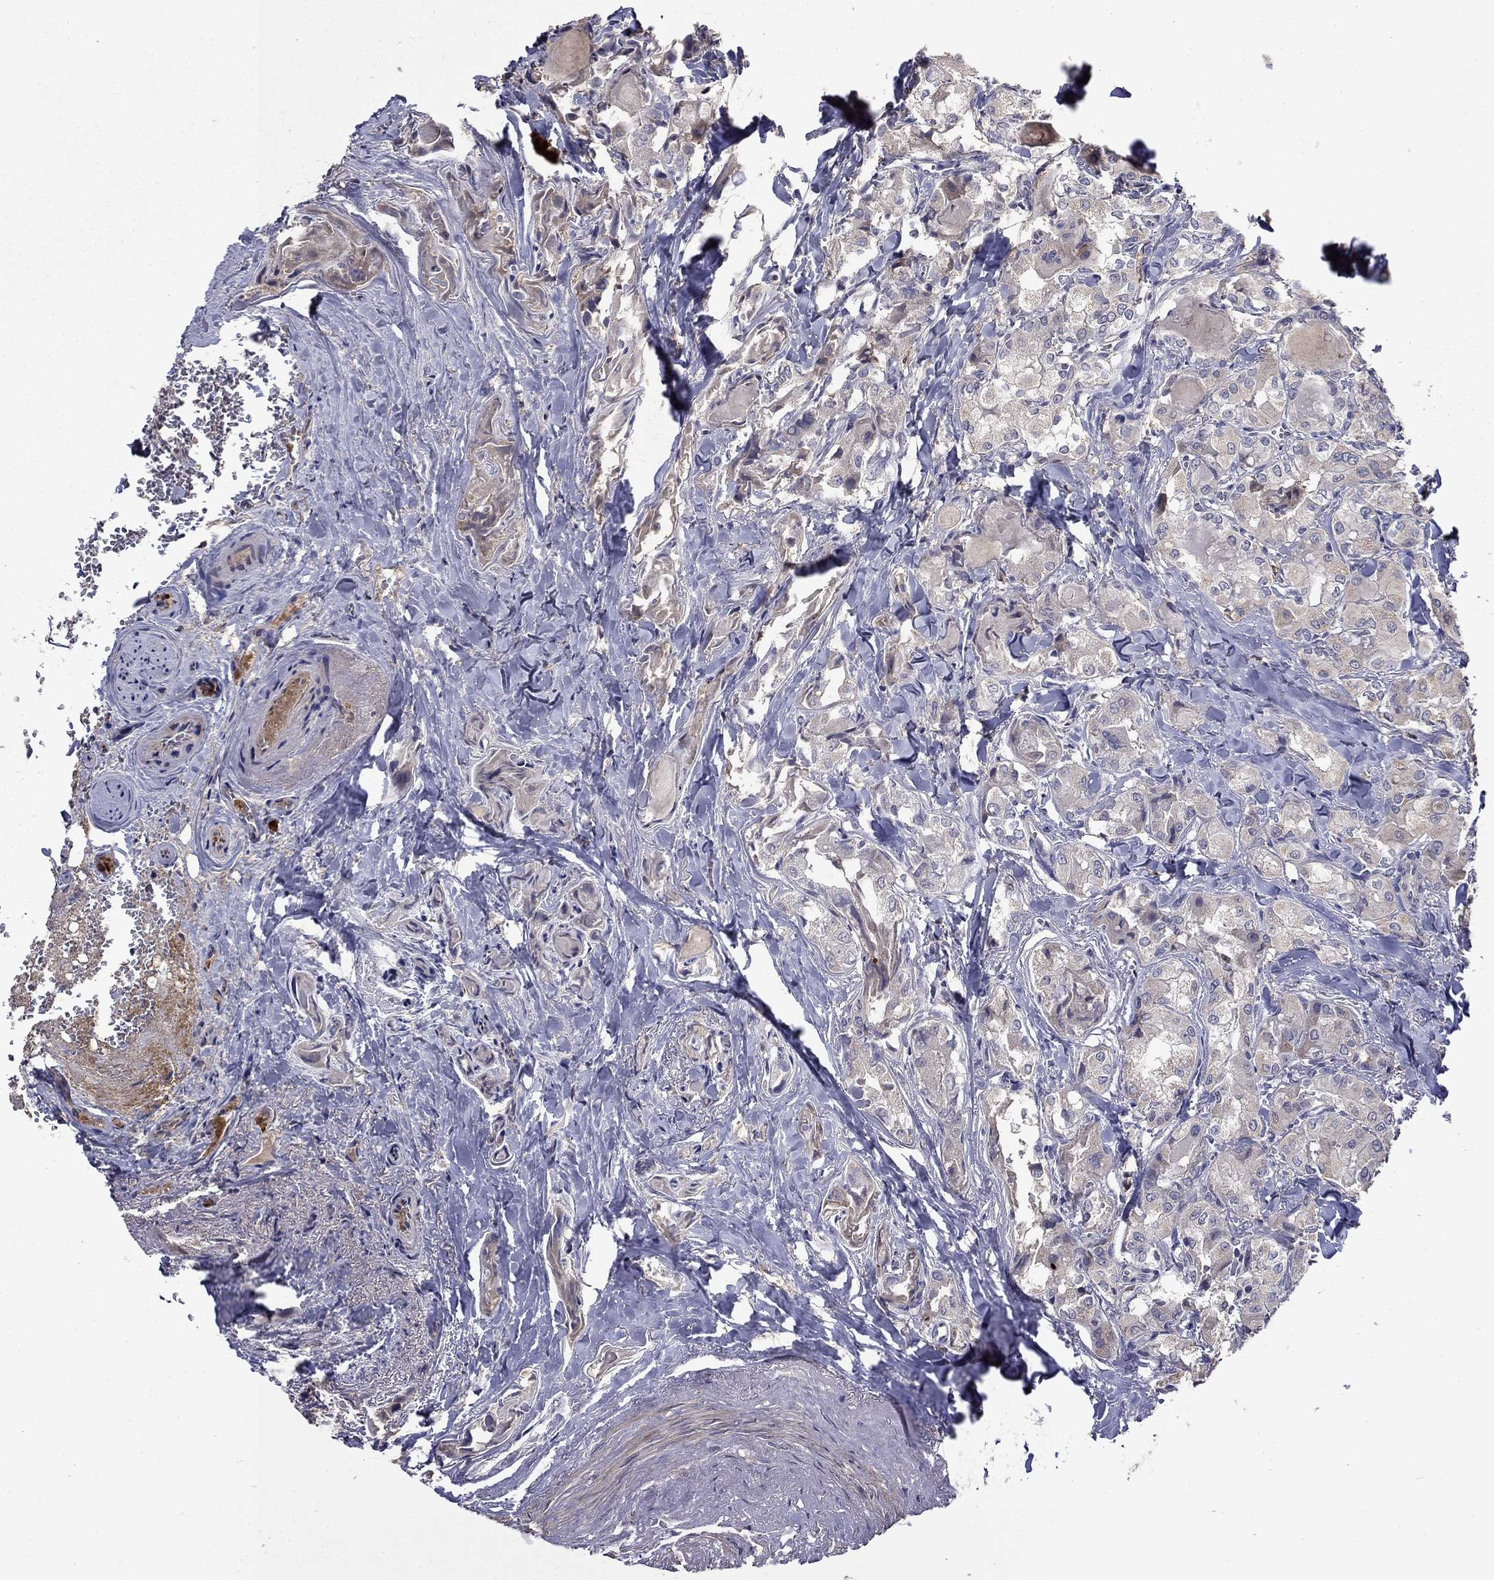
{"staining": {"intensity": "negative", "quantity": "none", "location": "none"}, "tissue": "thyroid cancer", "cell_type": "Tumor cells", "image_type": "cancer", "snomed": [{"axis": "morphology", "description": "Normal tissue, NOS"}, {"axis": "morphology", "description": "Papillary adenocarcinoma, NOS"}, {"axis": "topography", "description": "Thyroid gland"}], "caption": "DAB immunohistochemical staining of human thyroid cancer (papillary adenocarcinoma) shows no significant staining in tumor cells.", "gene": "SATB1", "patient": {"sex": "female", "age": 66}}